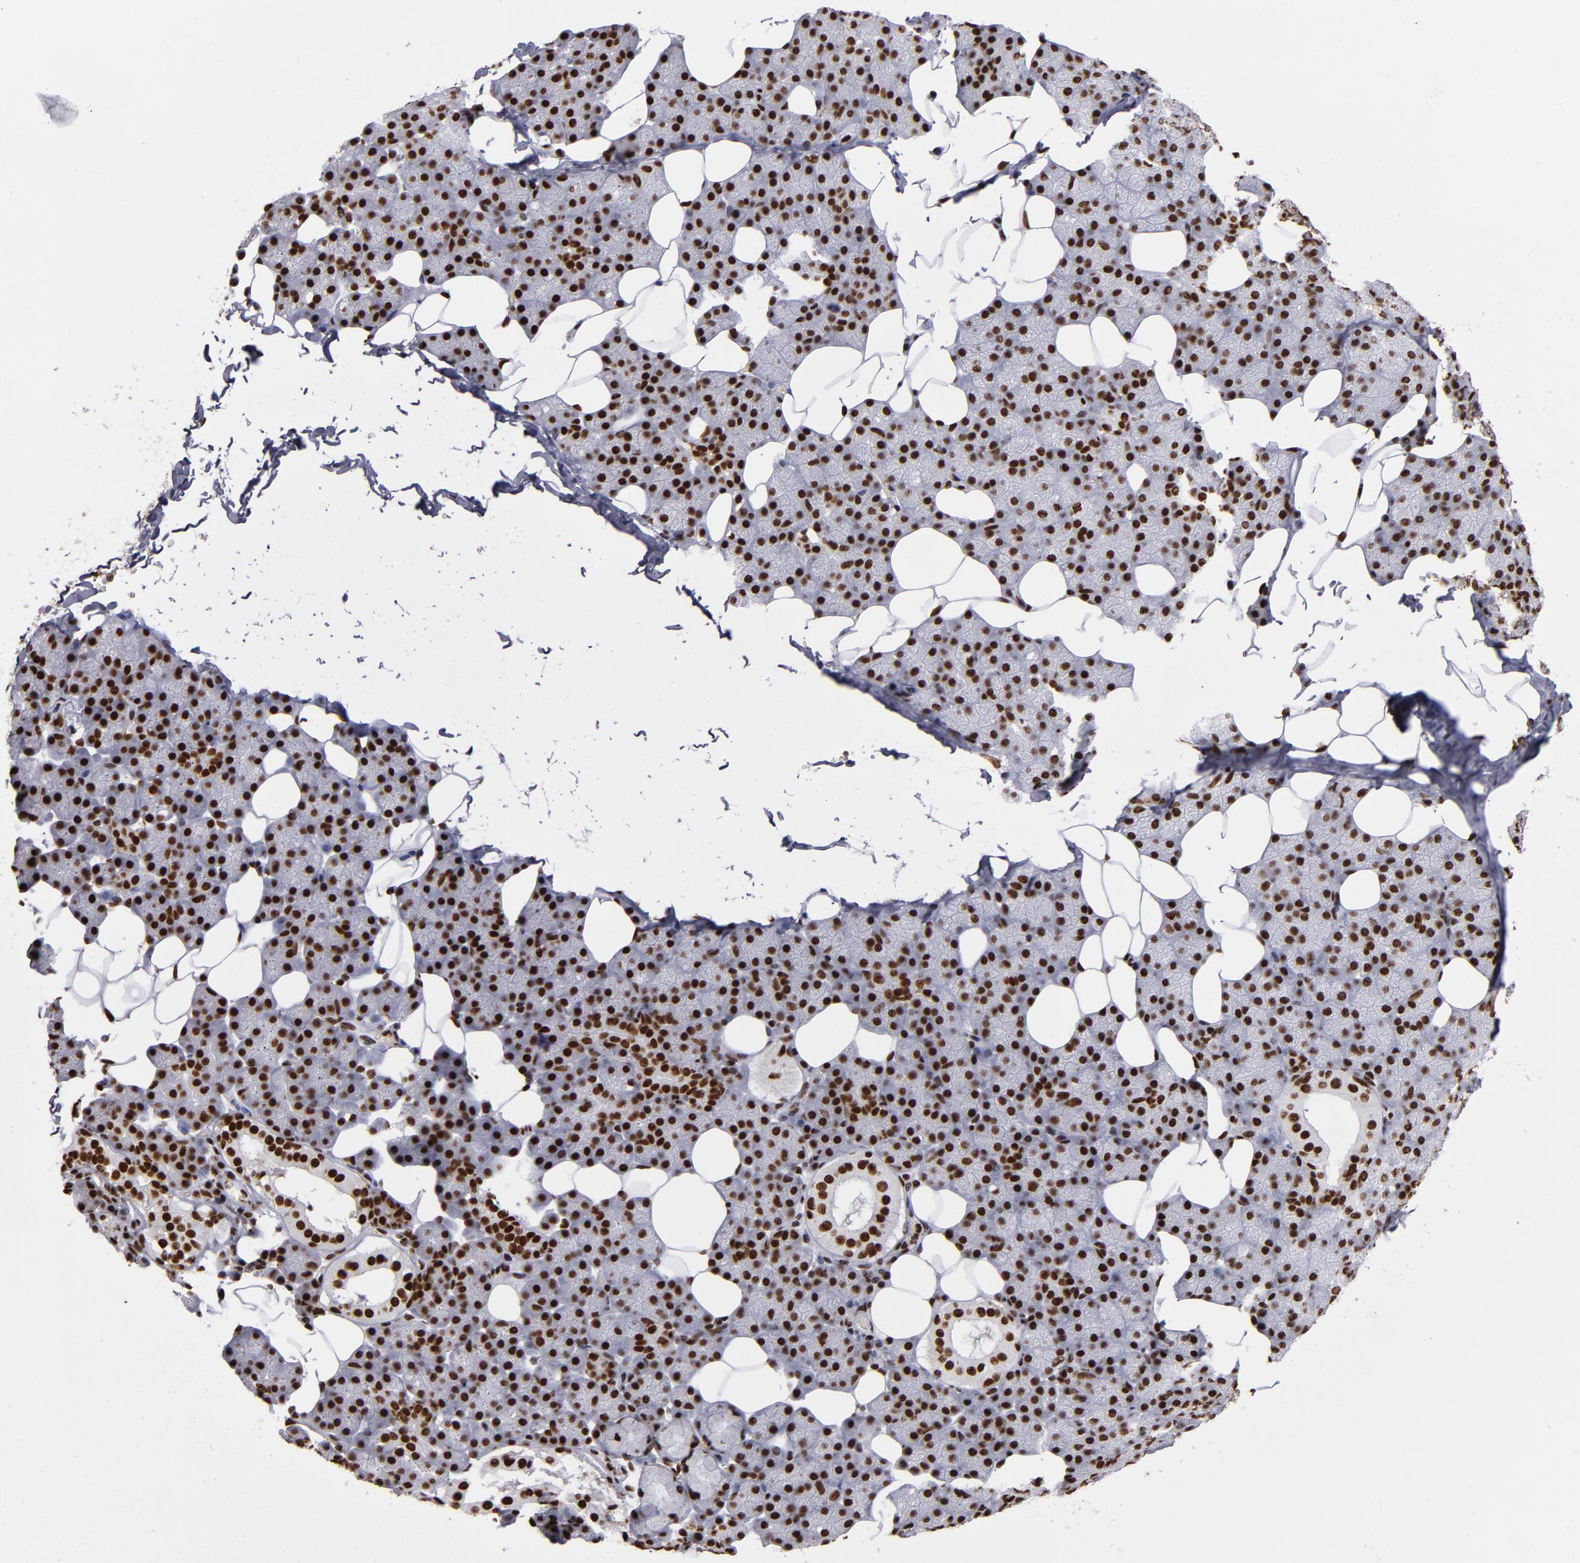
{"staining": {"intensity": "strong", "quantity": ">75%", "location": "nuclear"}, "tissue": "salivary gland", "cell_type": "Glandular cells", "image_type": "normal", "snomed": [{"axis": "morphology", "description": "Normal tissue, NOS"}, {"axis": "topography", "description": "Lymph node"}, {"axis": "topography", "description": "Salivary gland"}], "caption": "Salivary gland was stained to show a protein in brown. There is high levels of strong nuclear staining in approximately >75% of glandular cells.", "gene": "MRE11", "patient": {"sex": "male", "age": 8}}